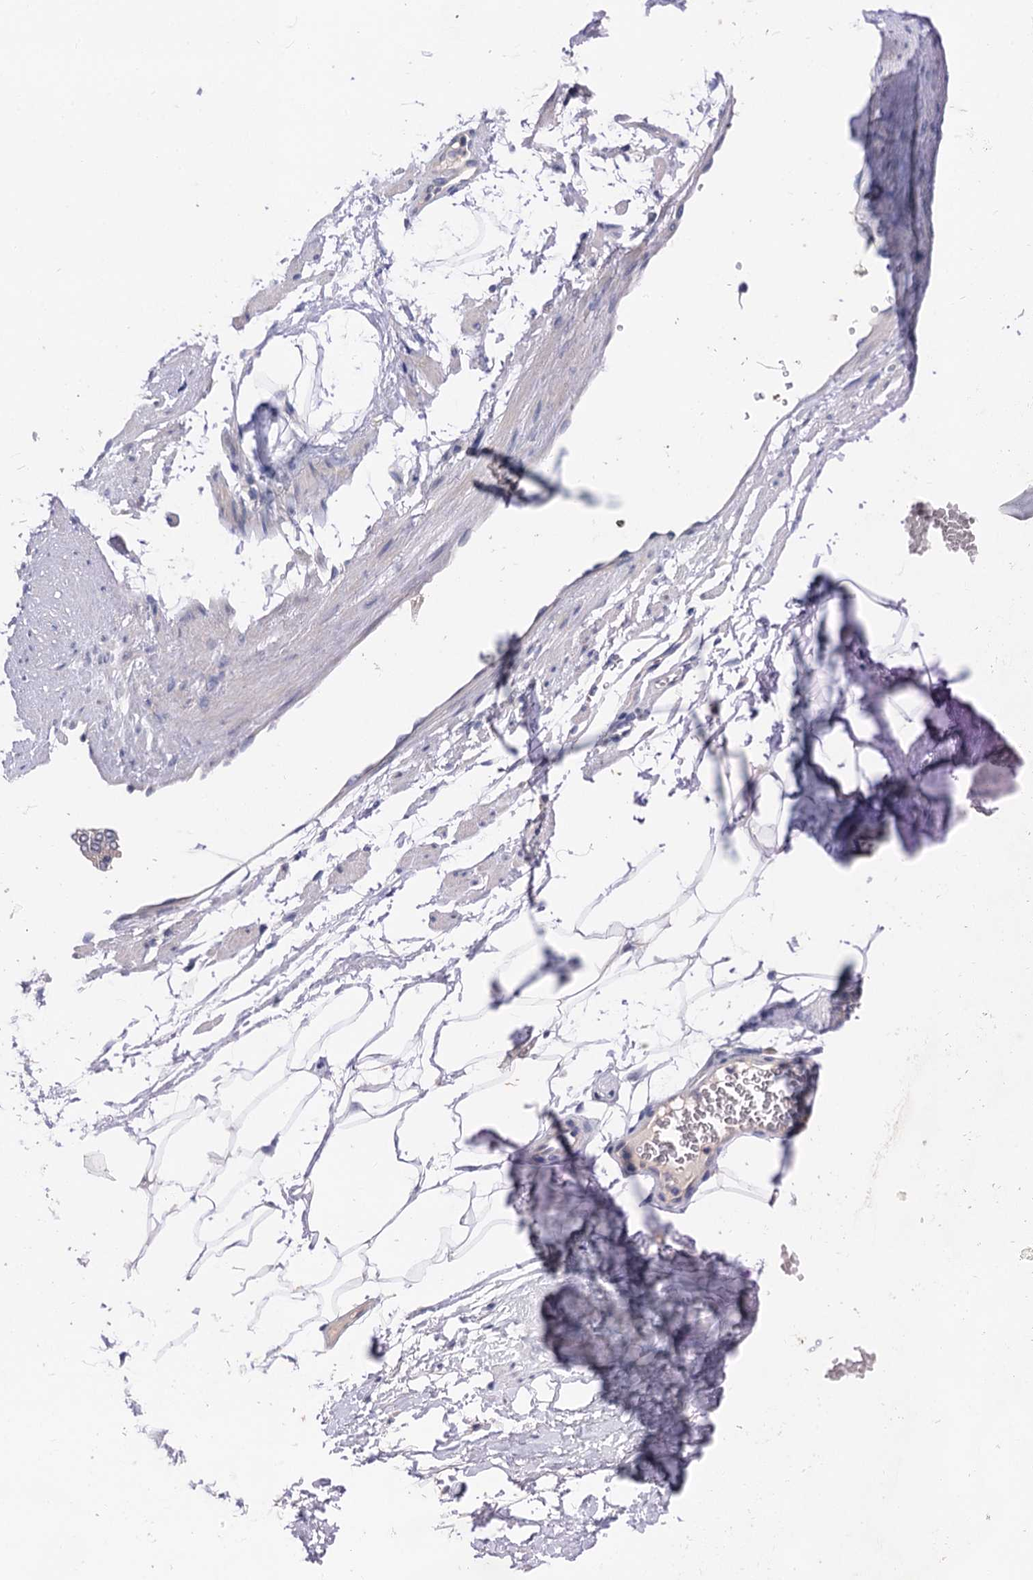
{"staining": {"intensity": "negative", "quantity": "none", "location": "none"}, "tissue": "adipose tissue", "cell_type": "Adipocytes", "image_type": "normal", "snomed": [{"axis": "morphology", "description": "Normal tissue, NOS"}, {"axis": "morphology", "description": "Adenocarcinoma, Low grade"}, {"axis": "topography", "description": "Prostate"}, {"axis": "topography", "description": "Peripheral nerve tissue"}], "caption": "IHC of unremarkable human adipose tissue demonstrates no expression in adipocytes.", "gene": "ANKRD42", "patient": {"sex": "male", "age": 63}}